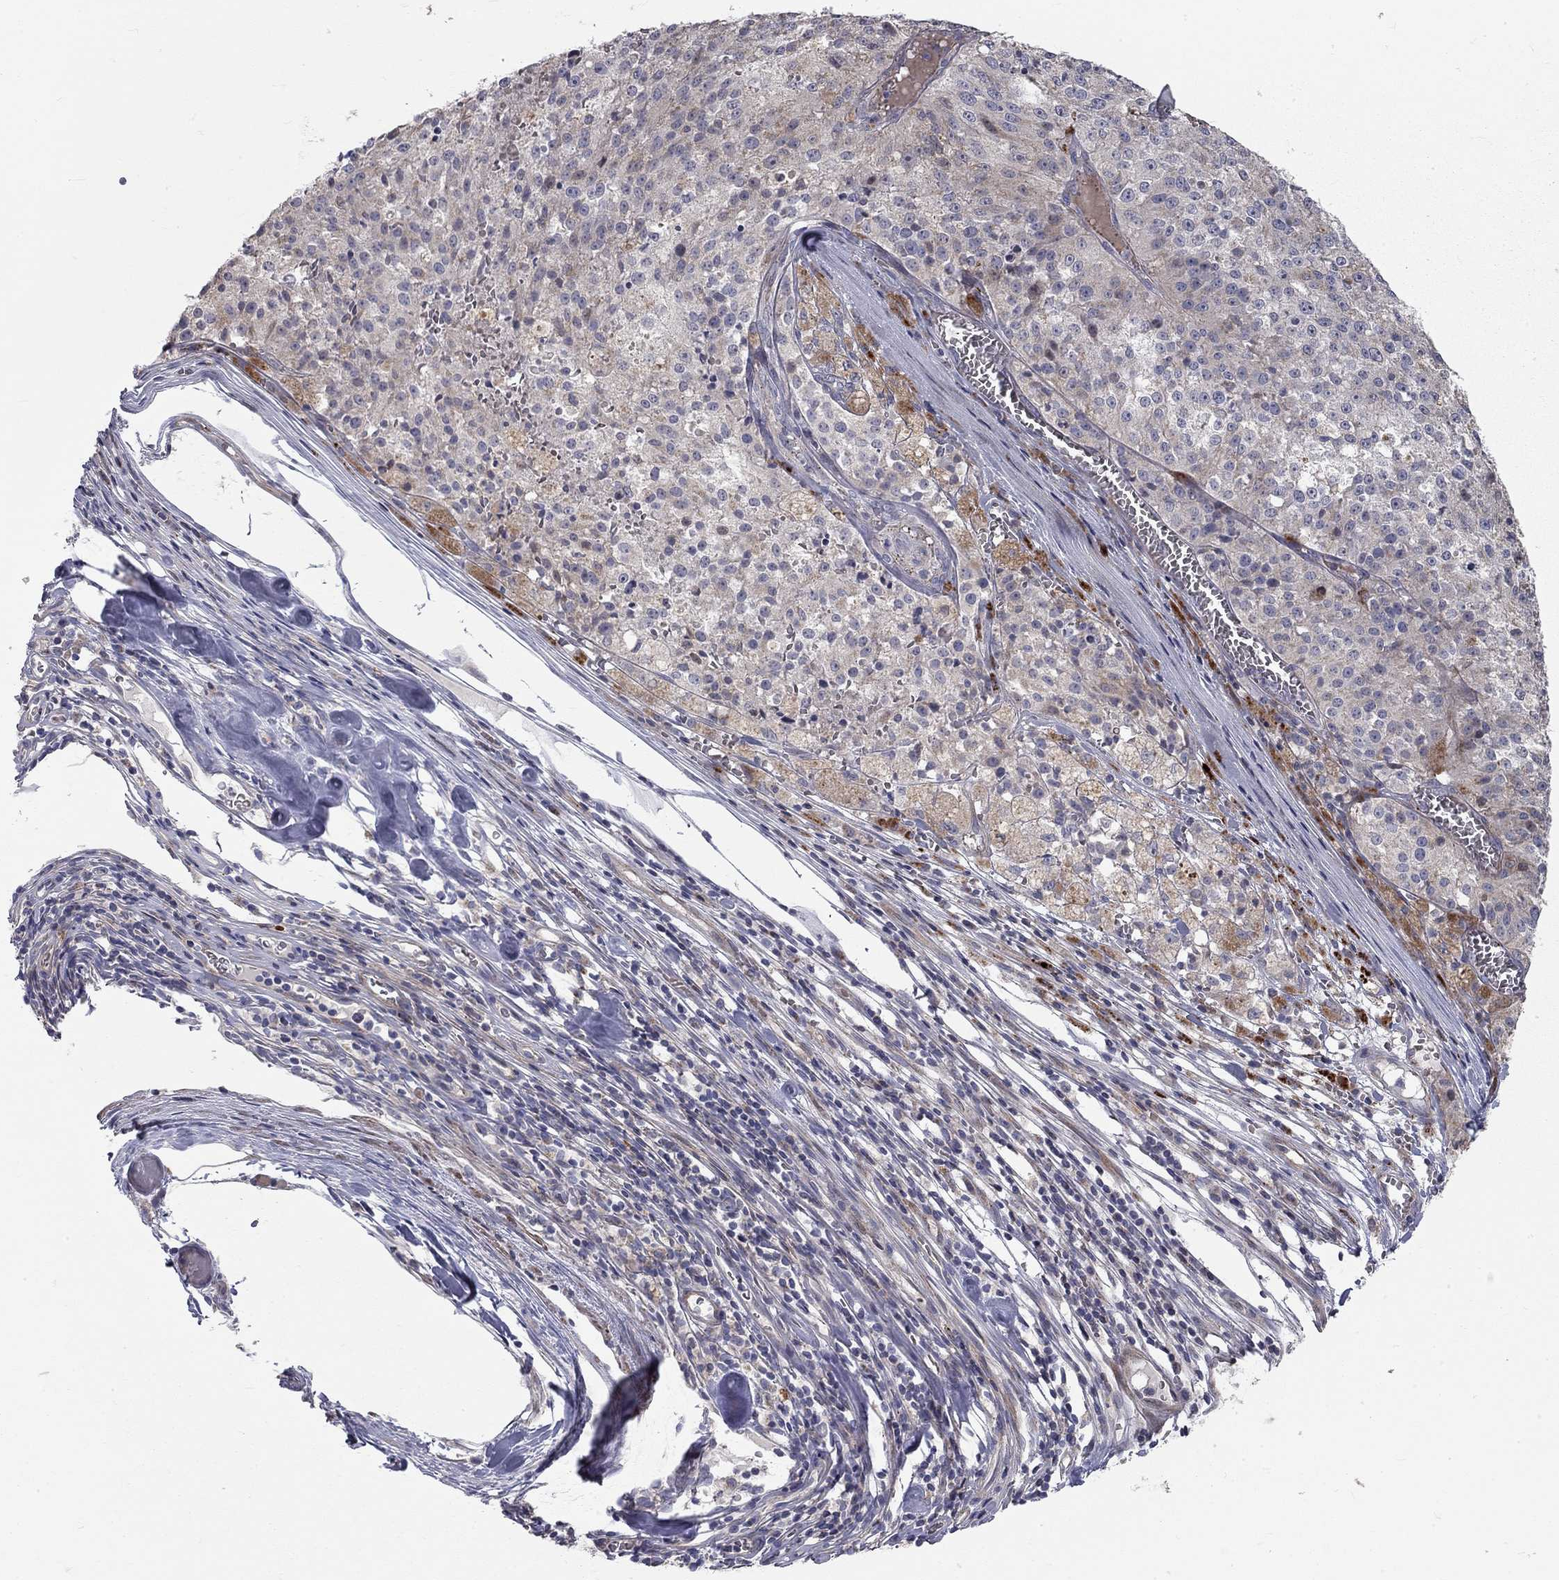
{"staining": {"intensity": "negative", "quantity": "none", "location": "none"}, "tissue": "melanoma", "cell_type": "Tumor cells", "image_type": "cancer", "snomed": [{"axis": "morphology", "description": "Malignant melanoma, Metastatic site"}, {"axis": "topography", "description": "Lymph node"}], "caption": "IHC image of human melanoma stained for a protein (brown), which shows no positivity in tumor cells.", "gene": "KANSL1L", "patient": {"sex": "female", "age": 64}}